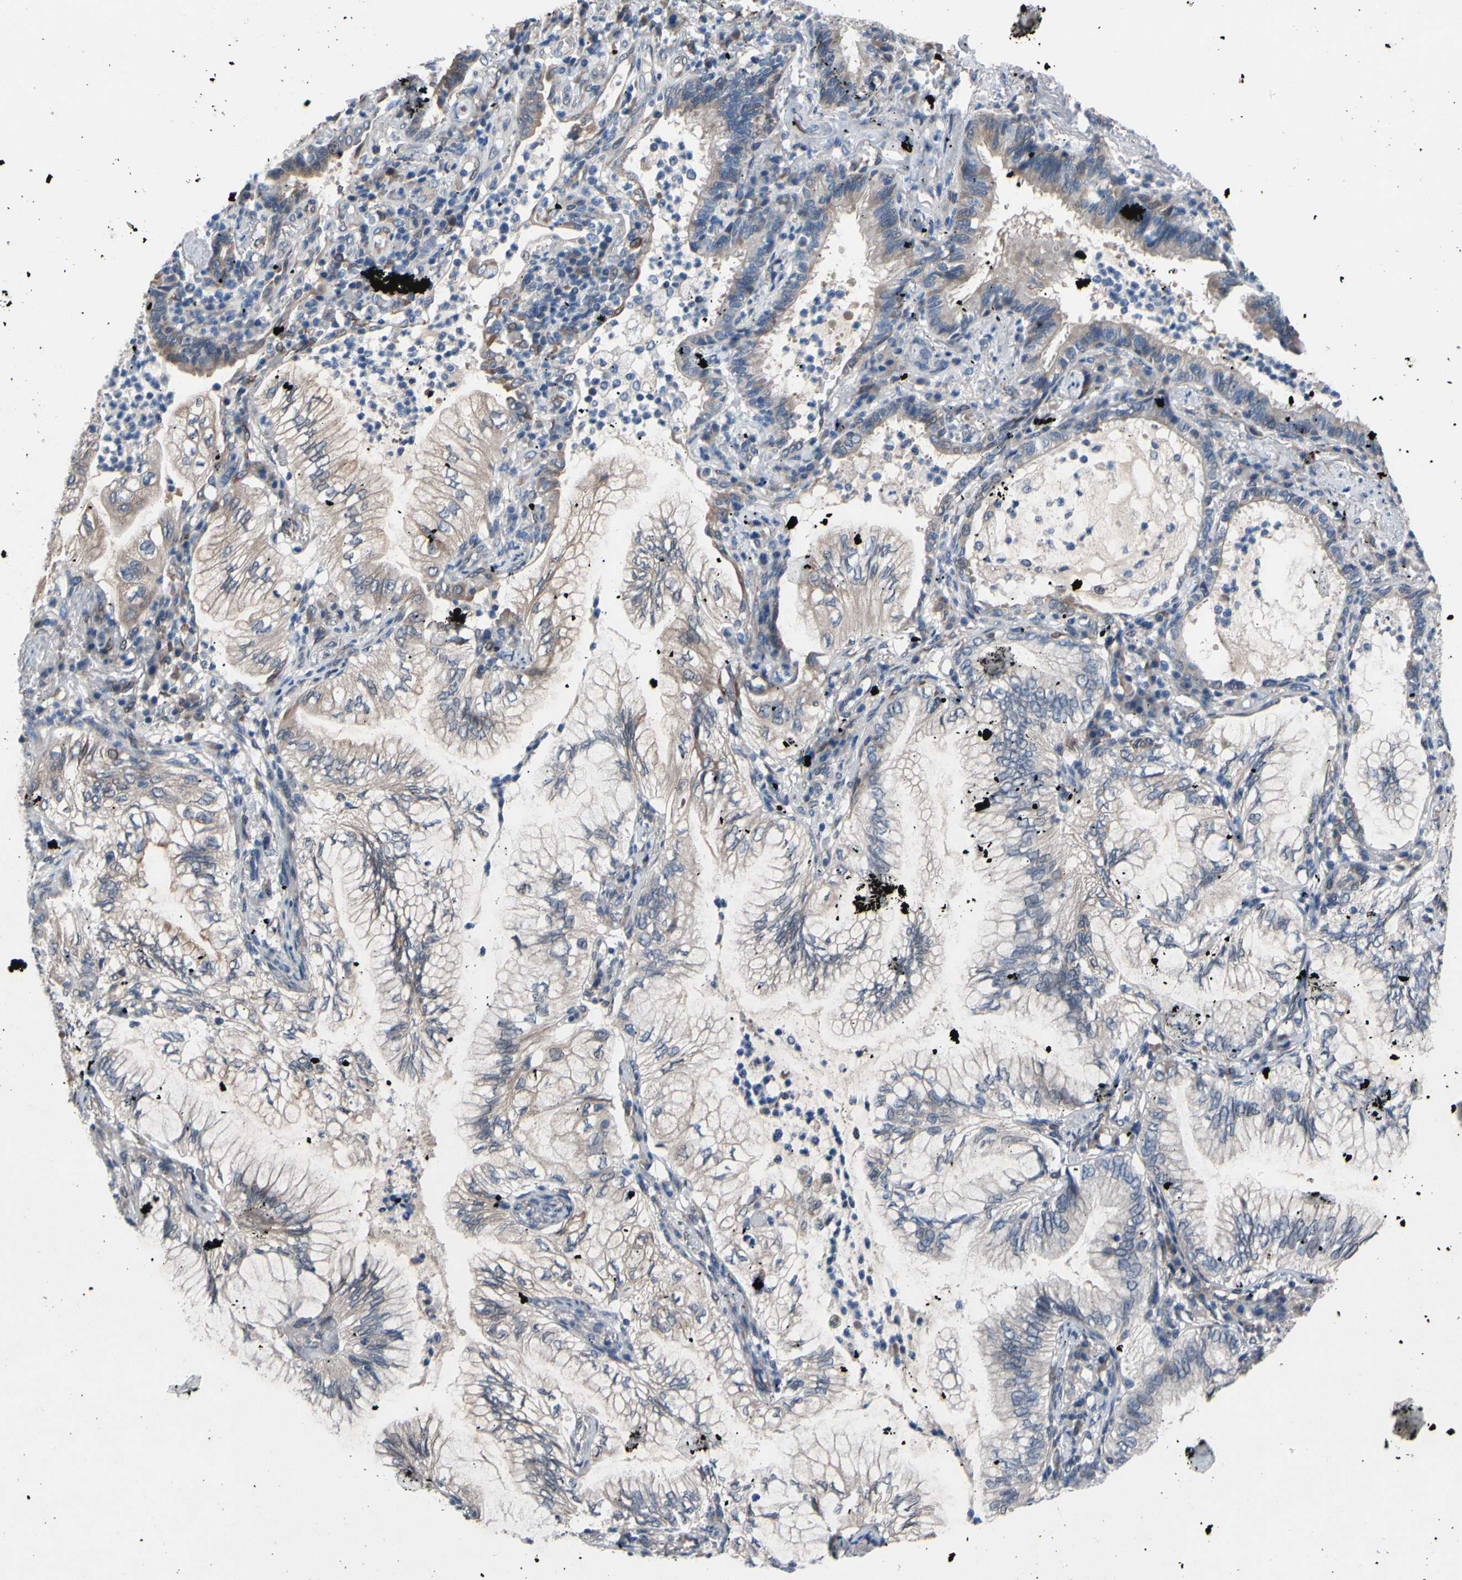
{"staining": {"intensity": "weak", "quantity": "<25%", "location": "cytoplasmic/membranous"}, "tissue": "lung cancer", "cell_type": "Tumor cells", "image_type": "cancer", "snomed": [{"axis": "morphology", "description": "Normal tissue, NOS"}, {"axis": "morphology", "description": "Adenocarcinoma, NOS"}, {"axis": "topography", "description": "Bronchus"}, {"axis": "topography", "description": "Lung"}], "caption": "A high-resolution histopathology image shows IHC staining of lung adenocarcinoma, which exhibits no significant staining in tumor cells. Nuclei are stained in blue.", "gene": "PRXL2A", "patient": {"sex": "female", "age": 70}}